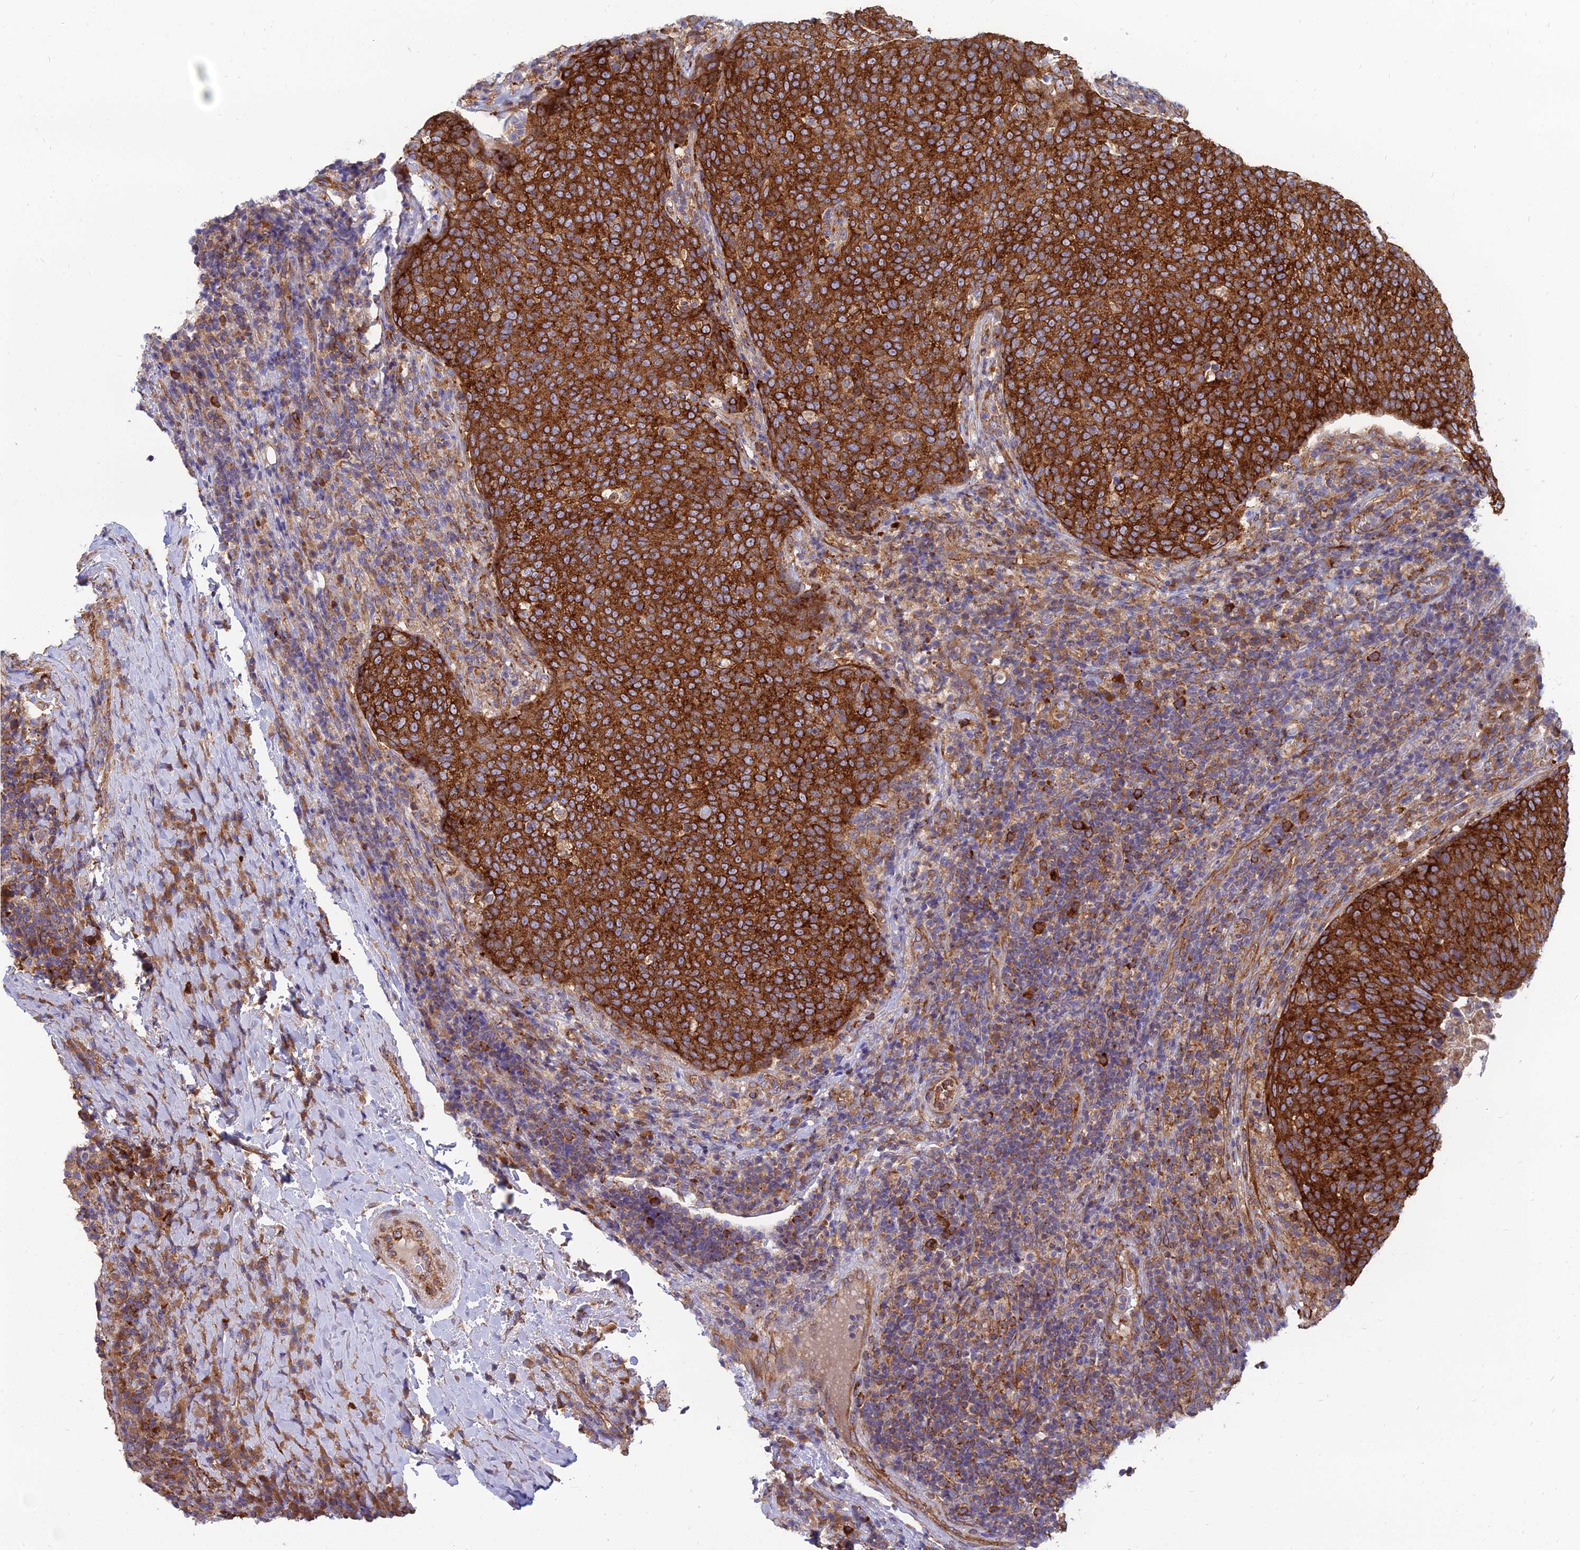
{"staining": {"intensity": "strong", "quantity": ">75%", "location": "cytoplasmic/membranous"}, "tissue": "head and neck cancer", "cell_type": "Tumor cells", "image_type": "cancer", "snomed": [{"axis": "morphology", "description": "Squamous cell carcinoma, NOS"}, {"axis": "morphology", "description": "Squamous cell carcinoma, metastatic, NOS"}, {"axis": "topography", "description": "Lymph node"}, {"axis": "topography", "description": "Head-Neck"}], "caption": "Head and neck metastatic squamous cell carcinoma stained with a protein marker reveals strong staining in tumor cells.", "gene": "TXLNA", "patient": {"sex": "male", "age": 62}}